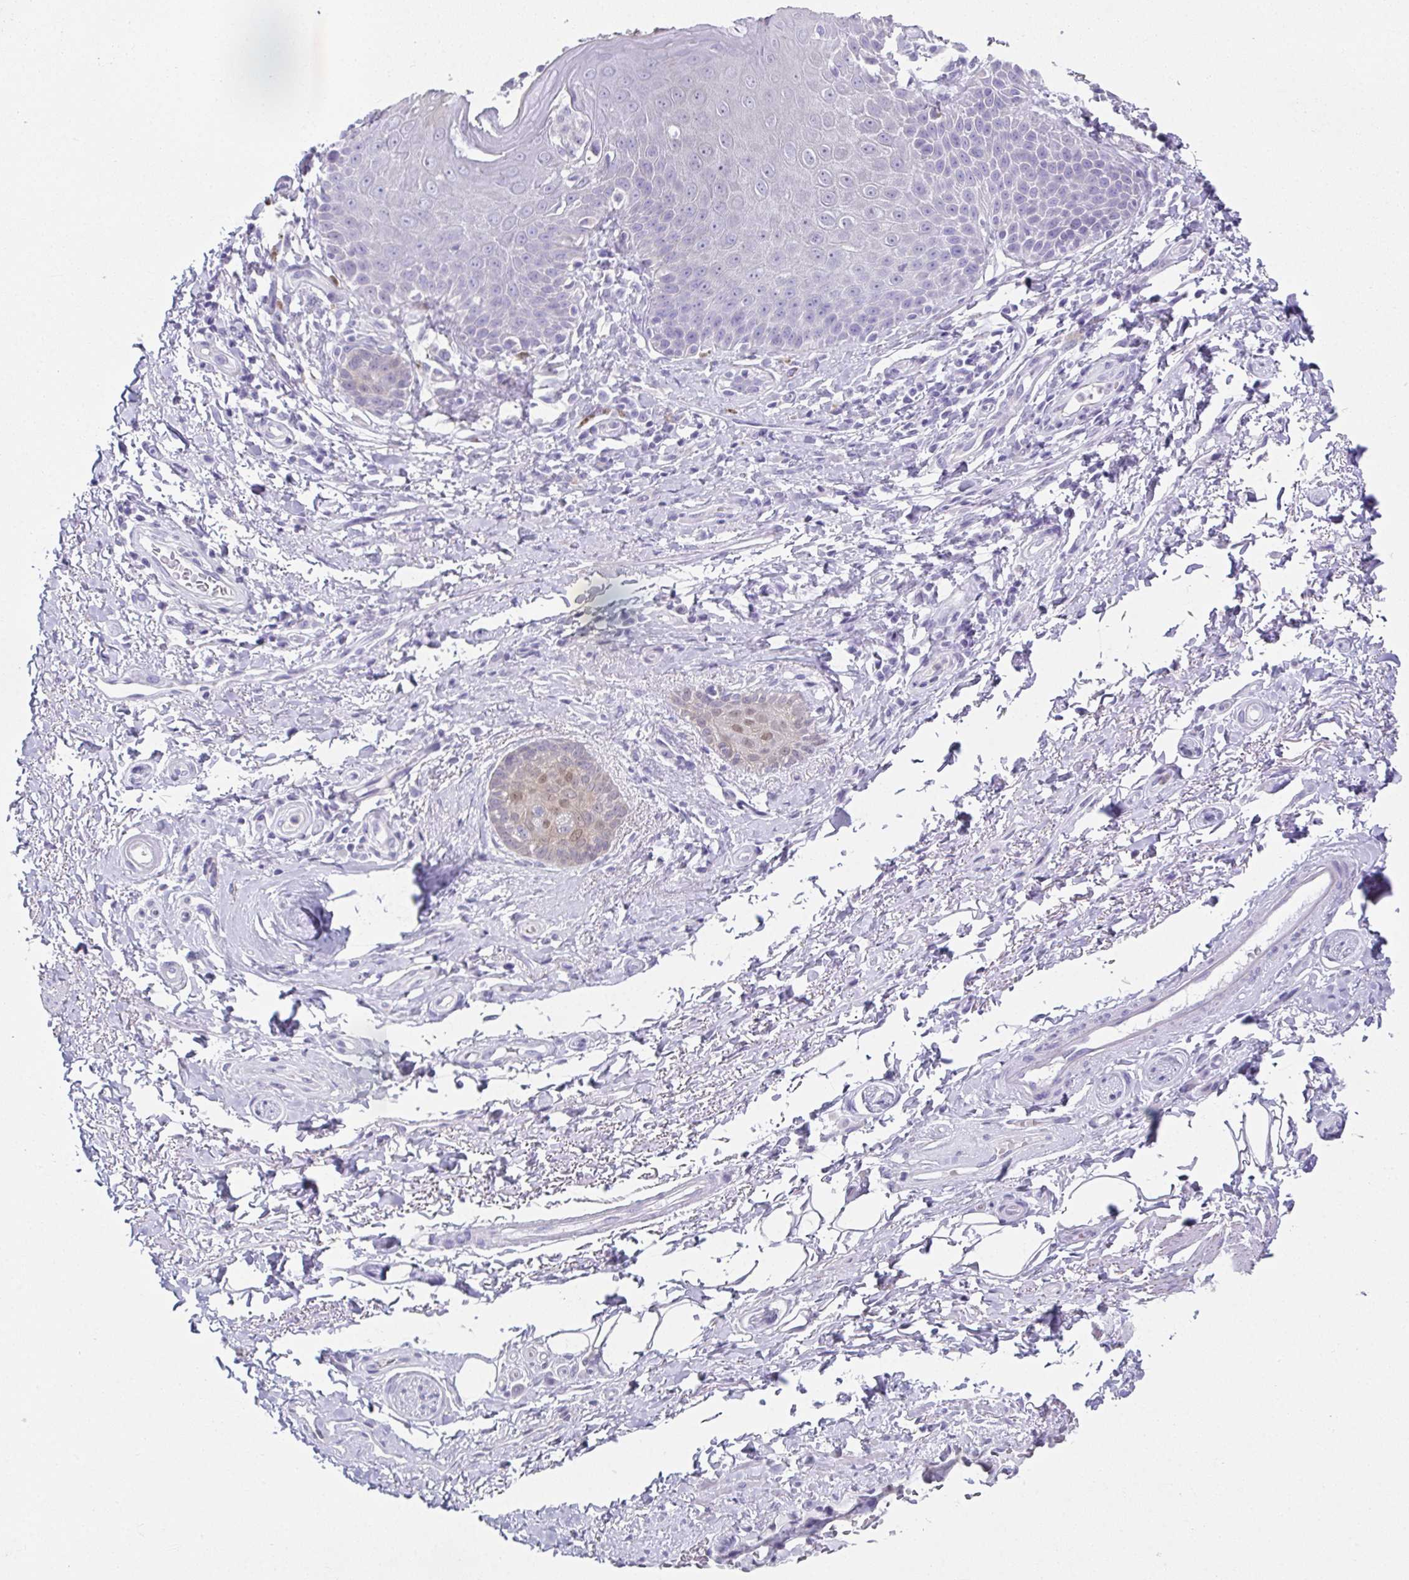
{"staining": {"intensity": "negative", "quantity": "none", "location": "none"}, "tissue": "adipose tissue", "cell_type": "Adipocytes", "image_type": "normal", "snomed": [{"axis": "morphology", "description": "Normal tissue, NOS"}, {"axis": "topography", "description": "Peripheral nerve tissue"}], "caption": "This is a image of immunohistochemistry (IHC) staining of unremarkable adipose tissue, which shows no expression in adipocytes. (Stains: DAB (3,3'-diaminobenzidine) immunohistochemistry (IHC) with hematoxylin counter stain, Microscopy: brightfield microscopy at high magnification).", "gene": "RBP1", "patient": {"sex": "male", "age": 51}}